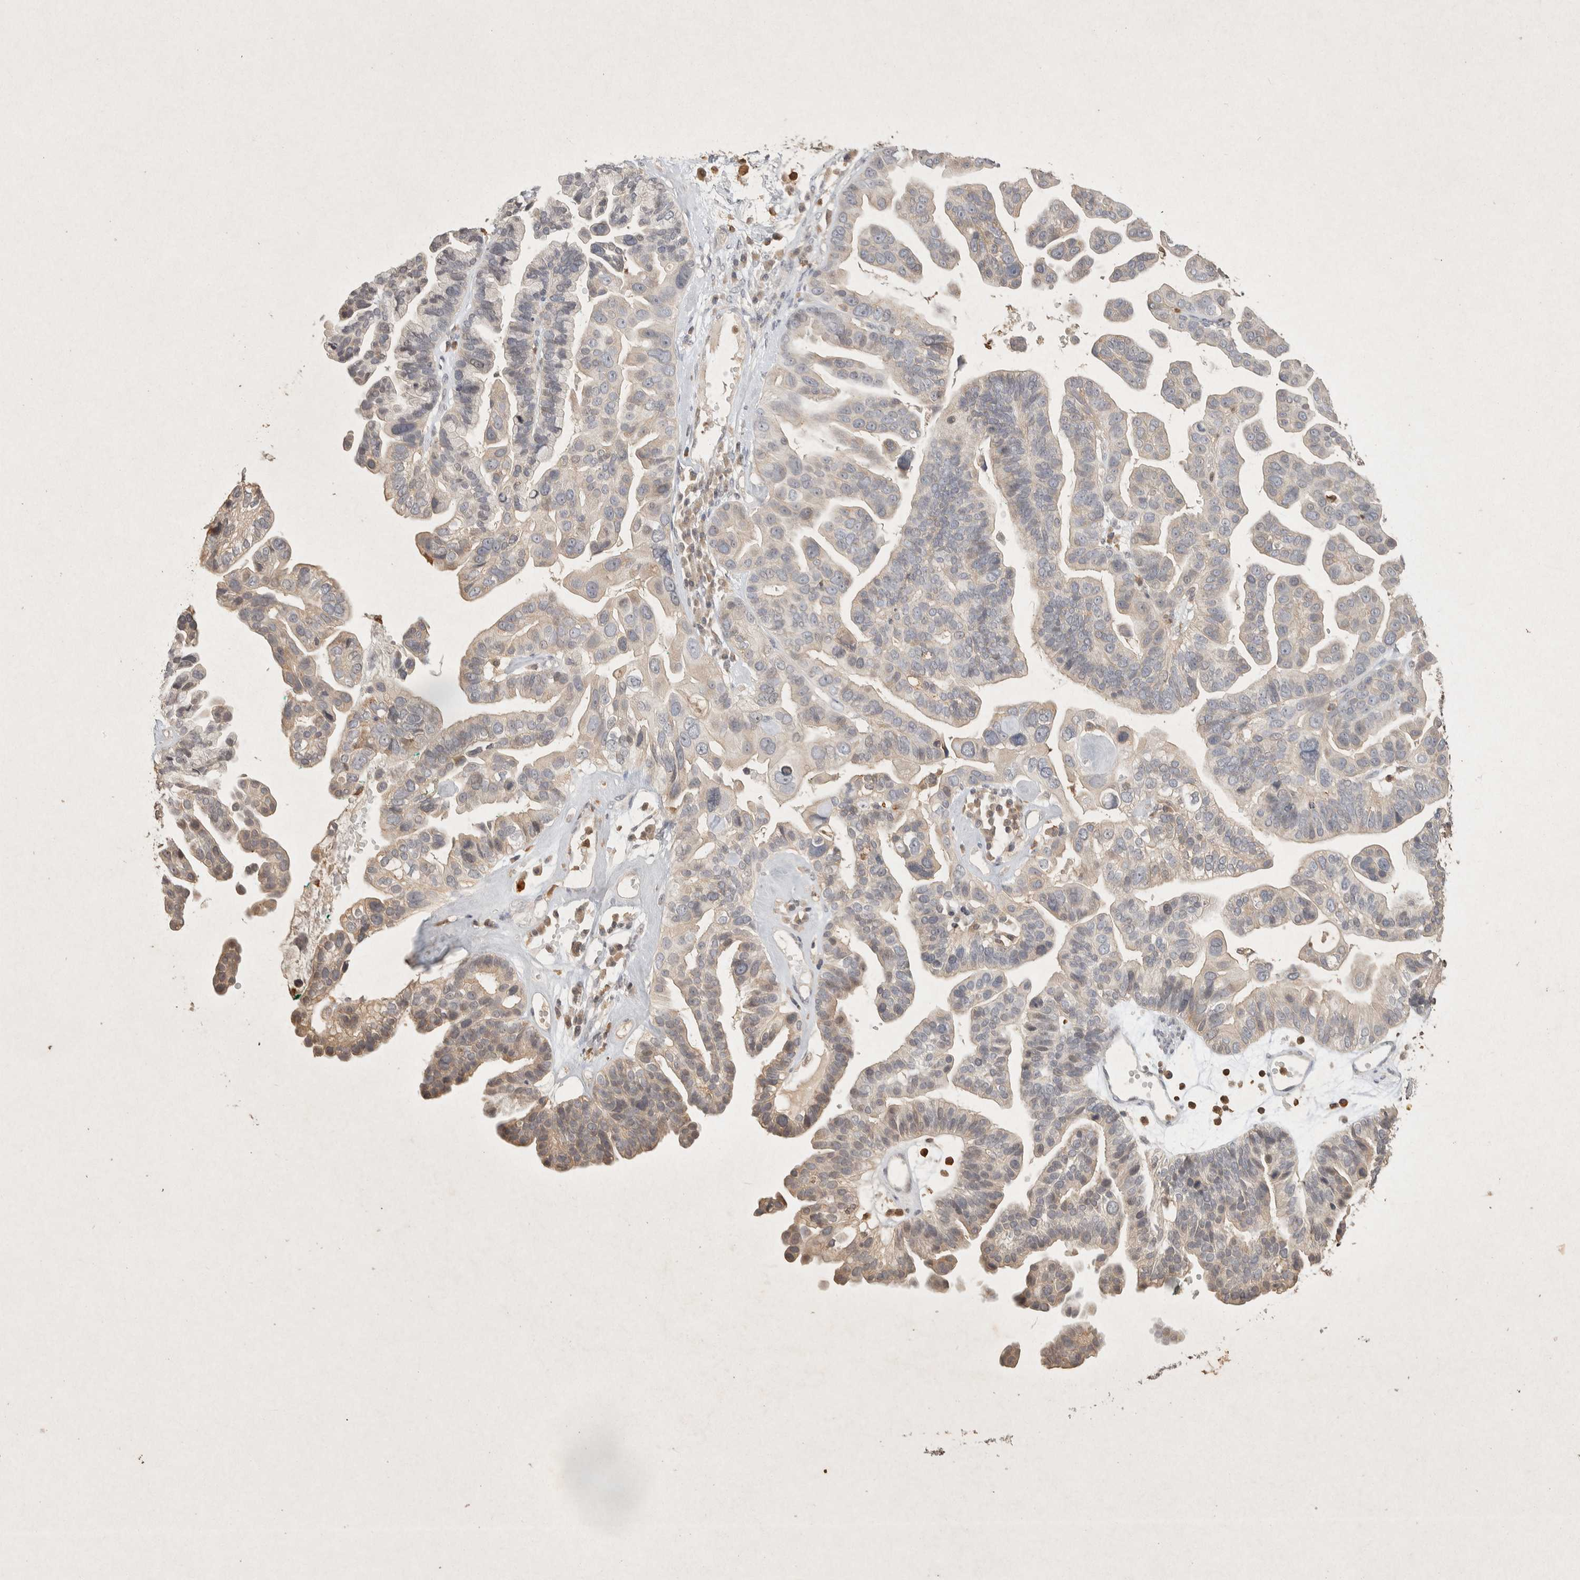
{"staining": {"intensity": "weak", "quantity": "25%-75%", "location": "cytoplasmic/membranous"}, "tissue": "ovarian cancer", "cell_type": "Tumor cells", "image_type": "cancer", "snomed": [{"axis": "morphology", "description": "Cystadenocarcinoma, serous, NOS"}, {"axis": "topography", "description": "Ovary"}], "caption": "Brown immunohistochemical staining in ovarian serous cystadenocarcinoma demonstrates weak cytoplasmic/membranous positivity in about 25%-75% of tumor cells. (Stains: DAB in brown, nuclei in blue, Microscopy: brightfield microscopy at high magnification).", "gene": "RAC2", "patient": {"sex": "female", "age": 56}}